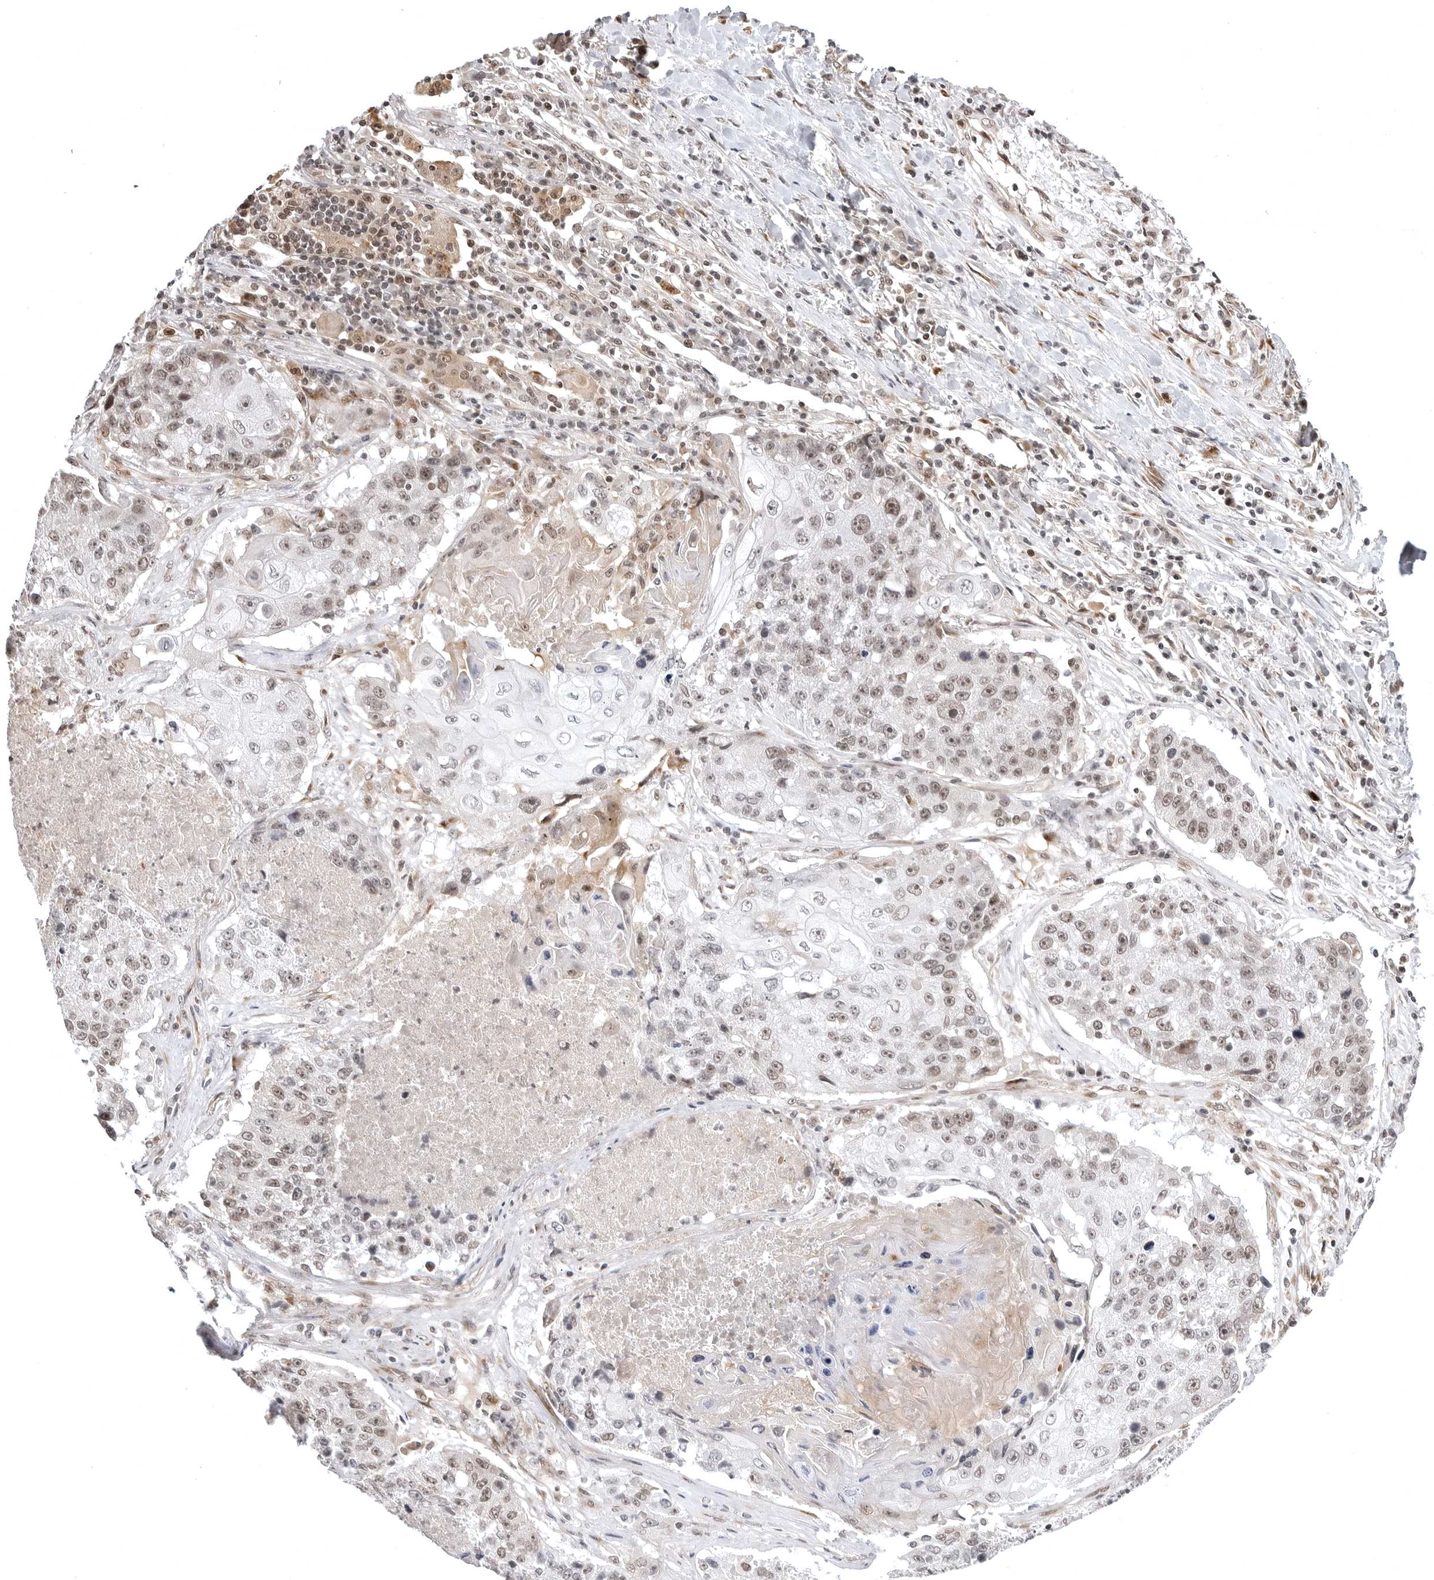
{"staining": {"intensity": "moderate", "quantity": ">75%", "location": "nuclear"}, "tissue": "lung cancer", "cell_type": "Tumor cells", "image_type": "cancer", "snomed": [{"axis": "morphology", "description": "Squamous cell carcinoma, NOS"}, {"axis": "topography", "description": "Lung"}], "caption": "Protein expression analysis of lung cancer (squamous cell carcinoma) reveals moderate nuclear staining in about >75% of tumor cells. (Brightfield microscopy of DAB IHC at high magnification).", "gene": "PHF3", "patient": {"sex": "male", "age": 61}}